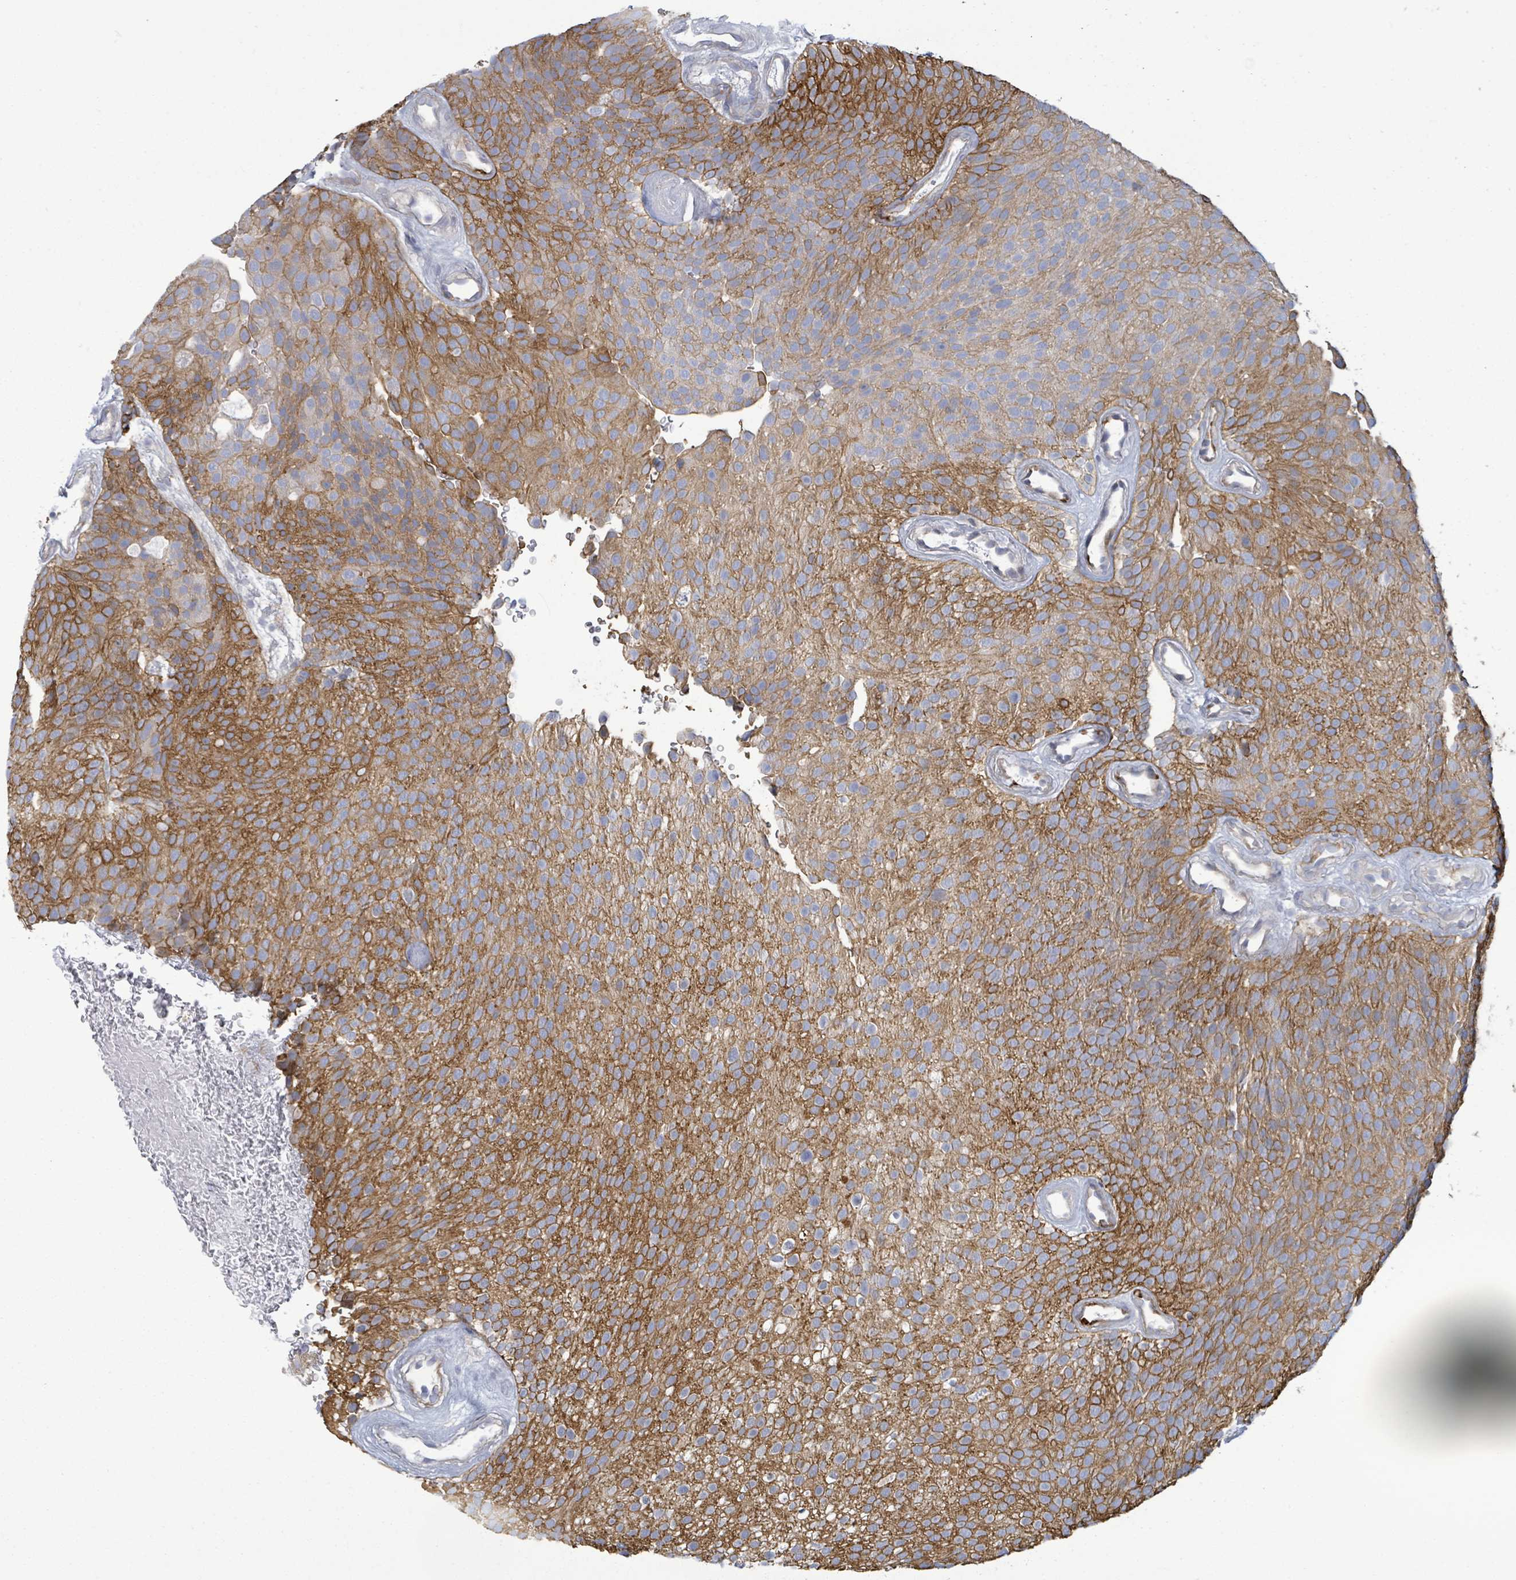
{"staining": {"intensity": "strong", "quantity": ">75%", "location": "cytoplasmic/membranous"}, "tissue": "urothelial cancer", "cell_type": "Tumor cells", "image_type": "cancer", "snomed": [{"axis": "morphology", "description": "Urothelial carcinoma, Low grade"}, {"axis": "topography", "description": "Urinary bladder"}], "caption": "Immunohistochemistry photomicrograph of human low-grade urothelial carcinoma stained for a protein (brown), which reveals high levels of strong cytoplasmic/membranous staining in approximately >75% of tumor cells.", "gene": "COL13A1", "patient": {"sex": "male", "age": 78}}